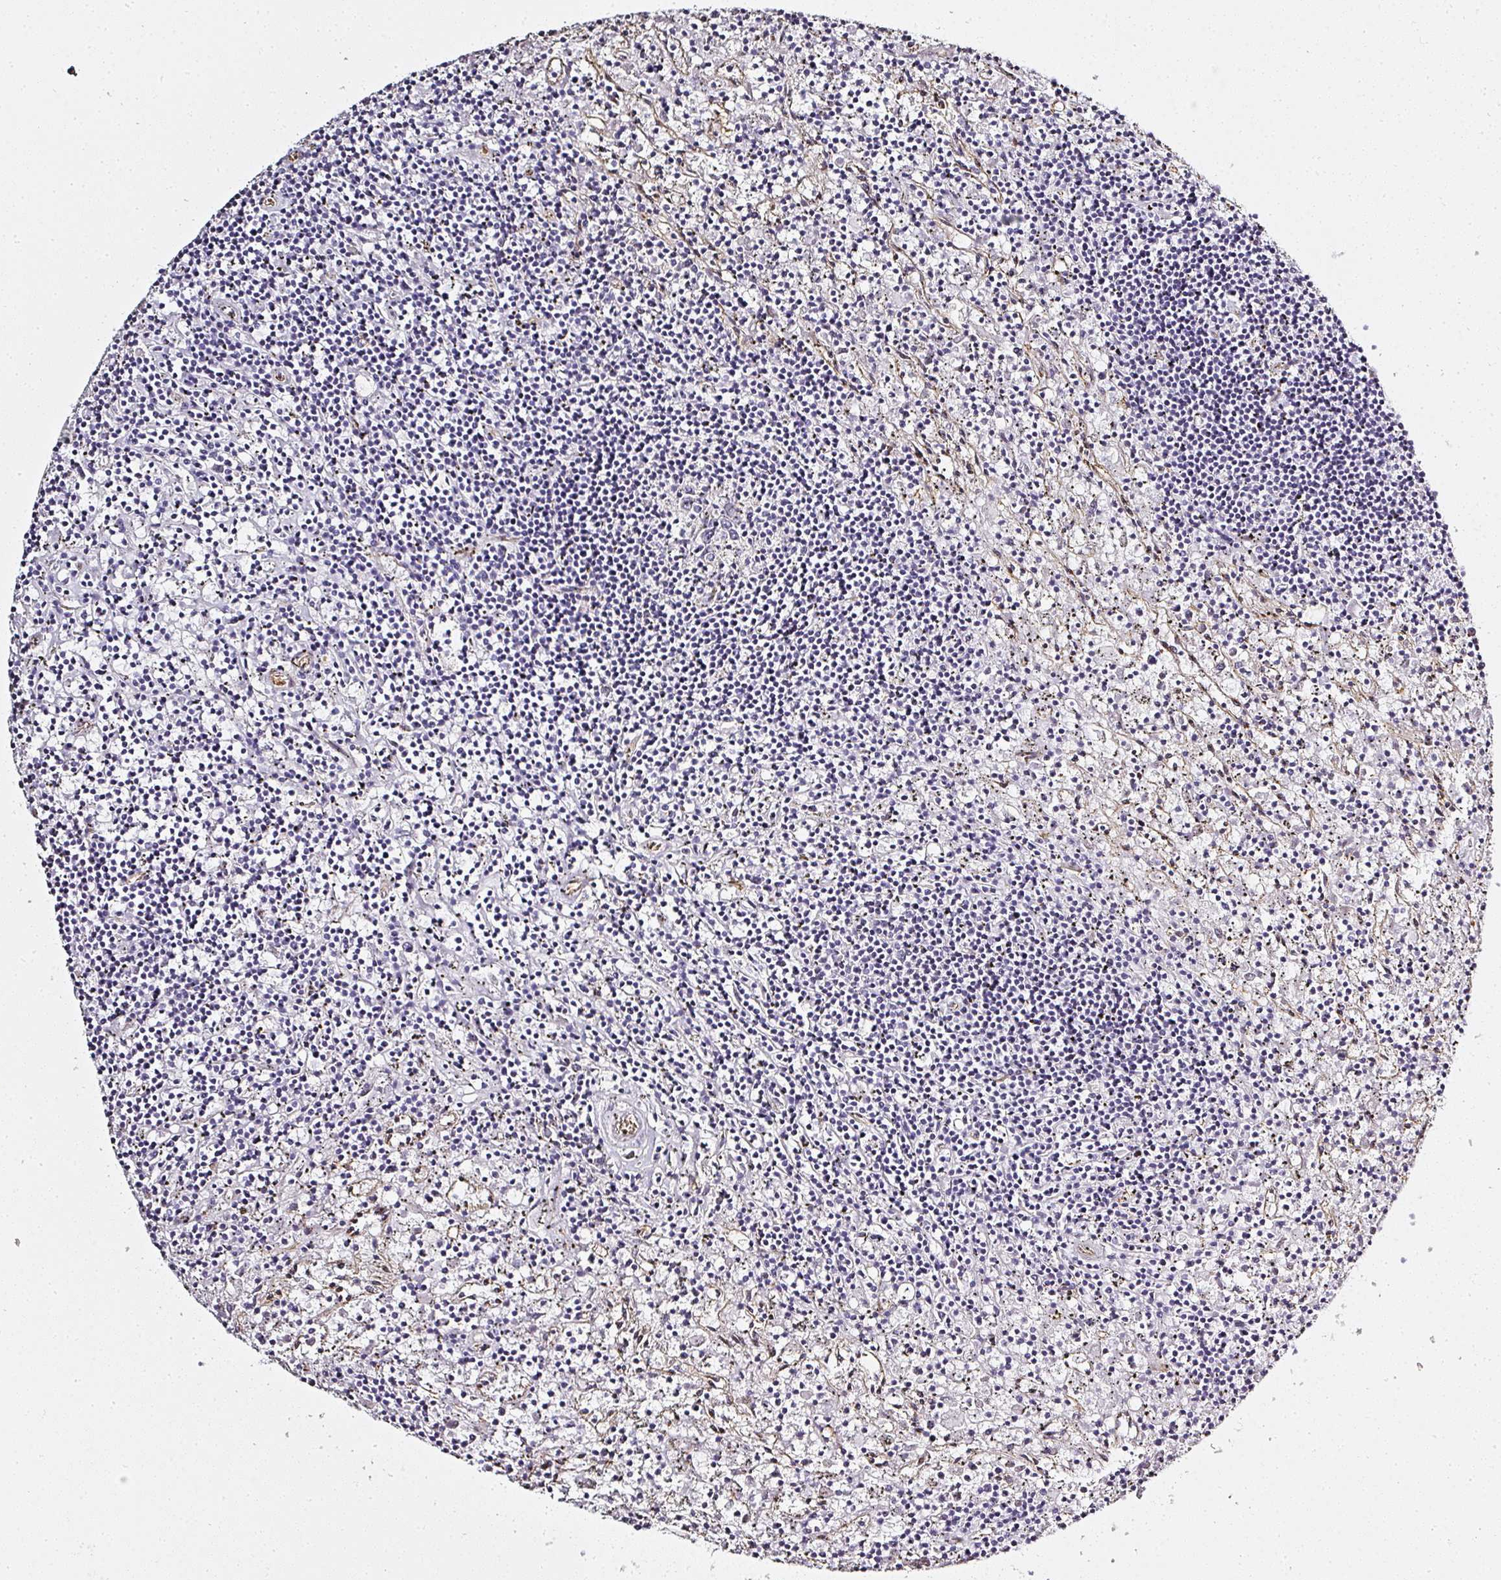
{"staining": {"intensity": "negative", "quantity": "none", "location": "none"}, "tissue": "lymphoma", "cell_type": "Tumor cells", "image_type": "cancer", "snomed": [{"axis": "morphology", "description": "Malignant lymphoma, non-Hodgkin's type, Low grade"}, {"axis": "topography", "description": "Spleen"}], "caption": "An IHC histopathology image of lymphoma is shown. There is no staining in tumor cells of lymphoma.", "gene": "ATP8B2", "patient": {"sex": "male", "age": 76}}